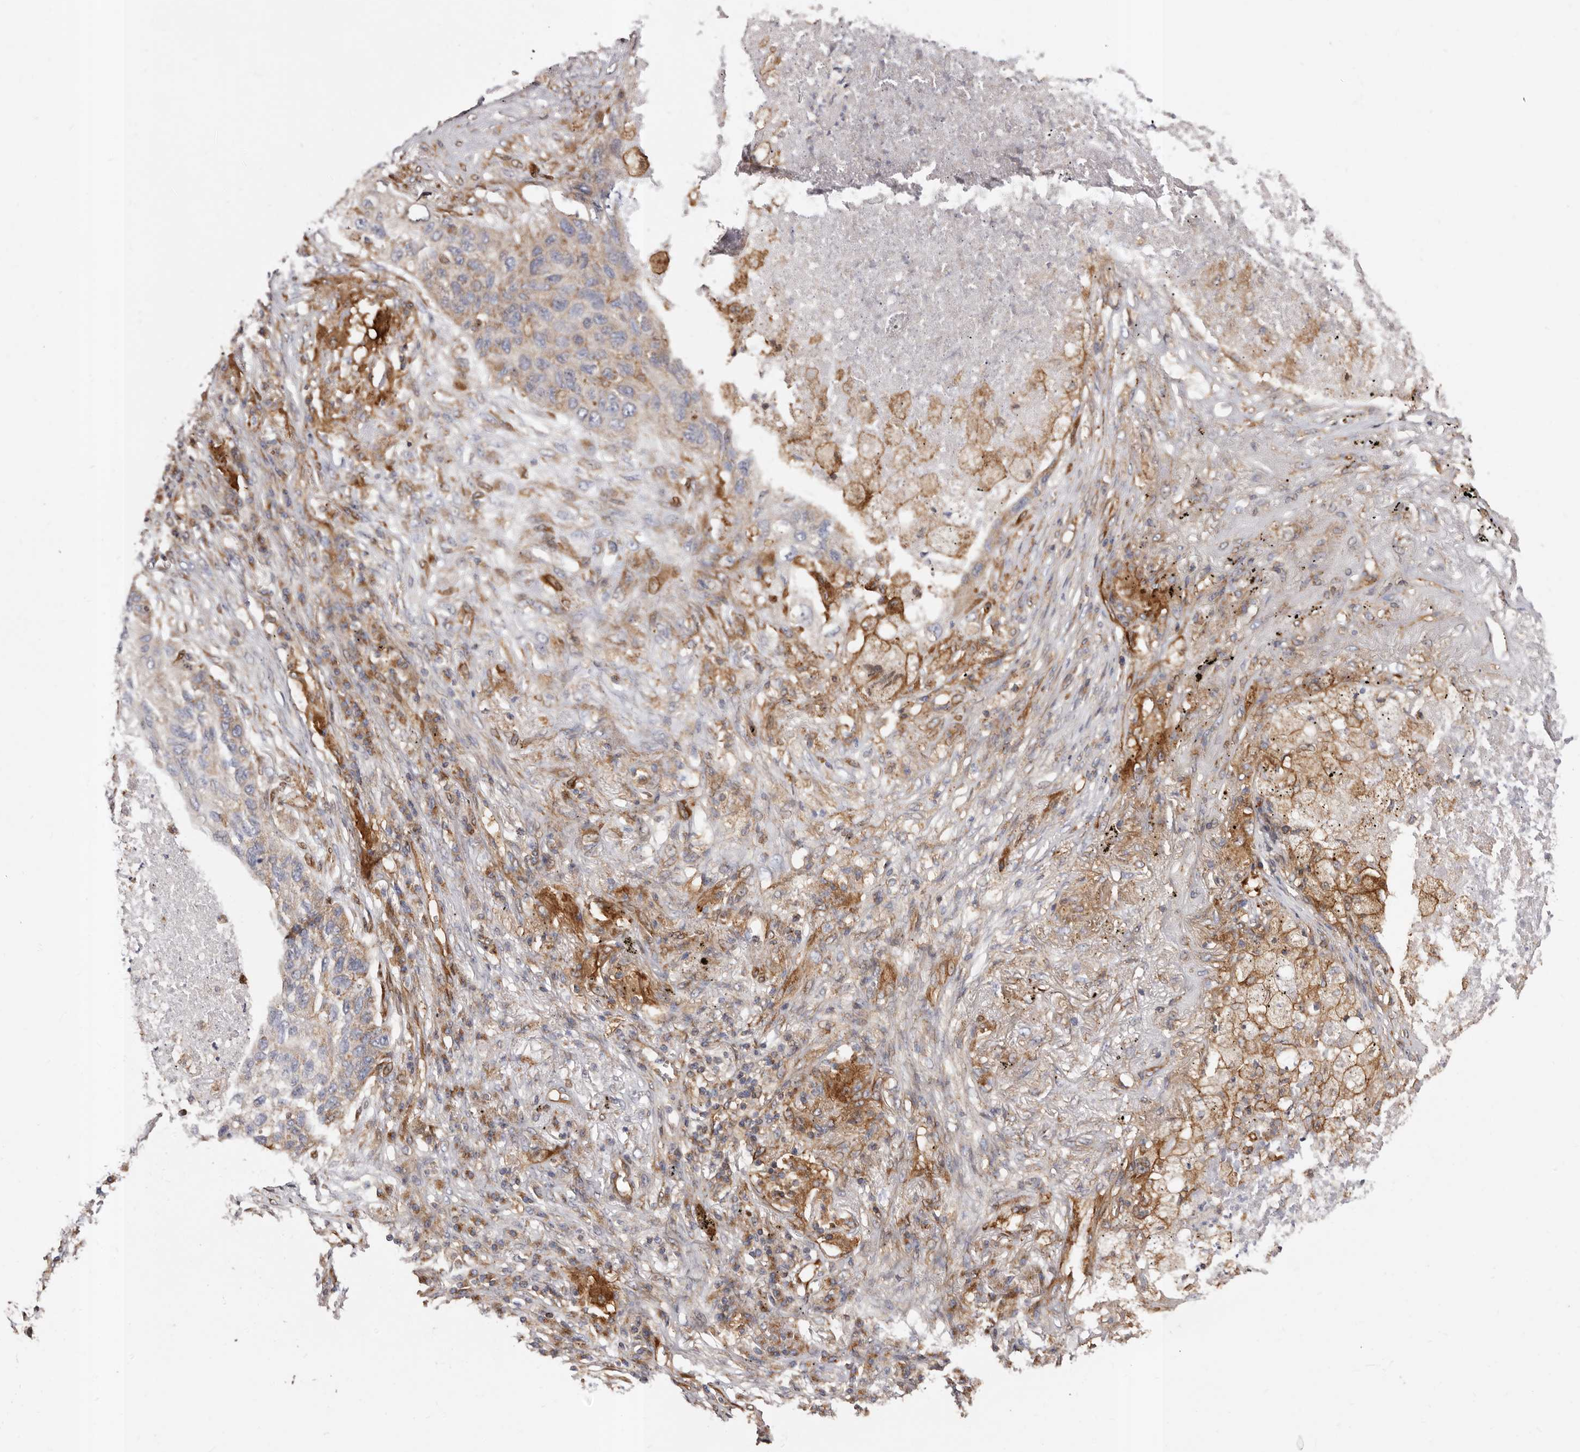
{"staining": {"intensity": "moderate", "quantity": "25%-75%", "location": "cytoplasmic/membranous"}, "tissue": "lung cancer", "cell_type": "Tumor cells", "image_type": "cancer", "snomed": [{"axis": "morphology", "description": "Squamous cell carcinoma, NOS"}, {"axis": "topography", "description": "Lung"}], "caption": "Squamous cell carcinoma (lung) stained with a brown dye shows moderate cytoplasmic/membranous positive positivity in approximately 25%-75% of tumor cells.", "gene": "COQ8B", "patient": {"sex": "female", "age": 63}}